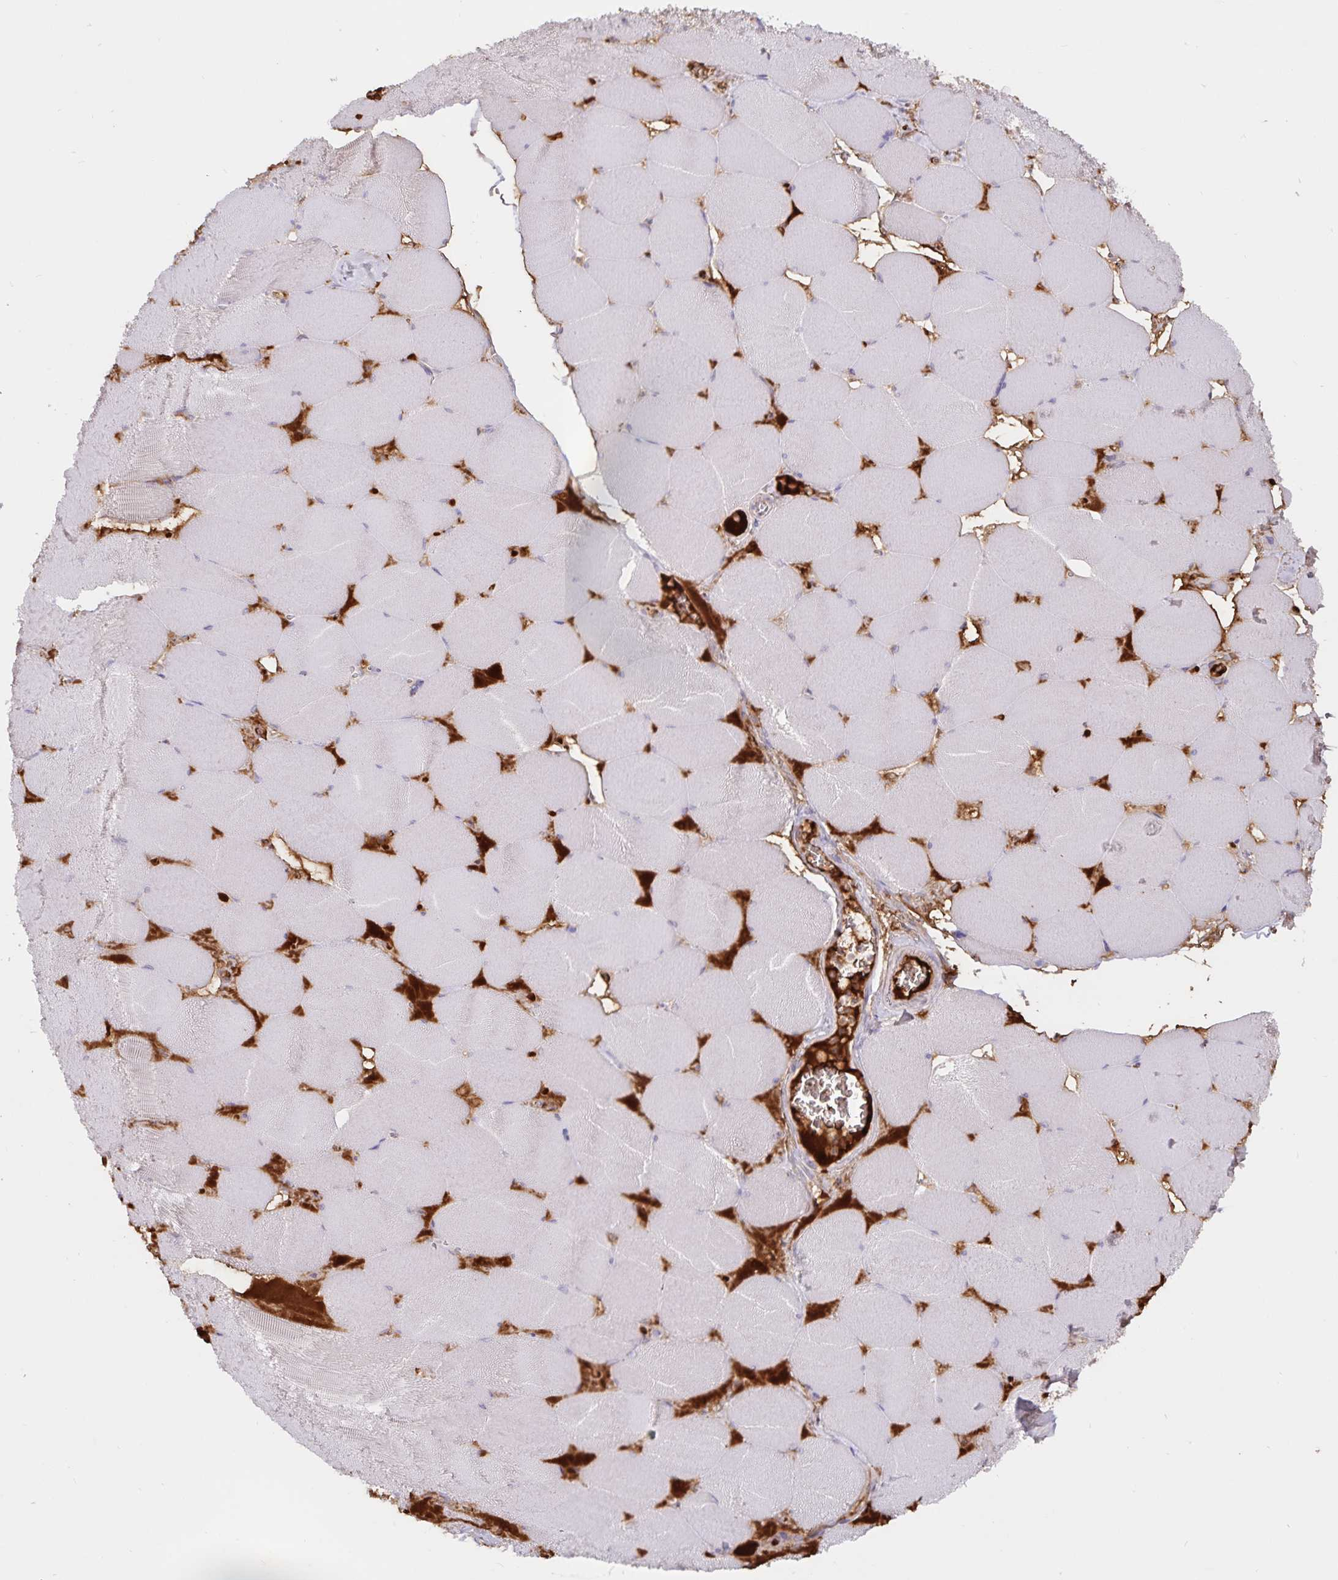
{"staining": {"intensity": "negative", "quantity": "none", "location": "none"}, "tissue": "skeletal muscle", "cell_type": "Myocytes", "image_type": "normal", "snomed": [{"axis": "morphology", "description": "Normal tissue, NOS"}, {"axis": "topography", "description": "Skeletal muscle"}], "caption": "Immunohistochemistry photomicrograph of unremarkable skeletal muscle stained for a protein (brown), which displays no expression in myocytes.", "gene": "FGG", "patient": {"sex": "female", "age": 75}}